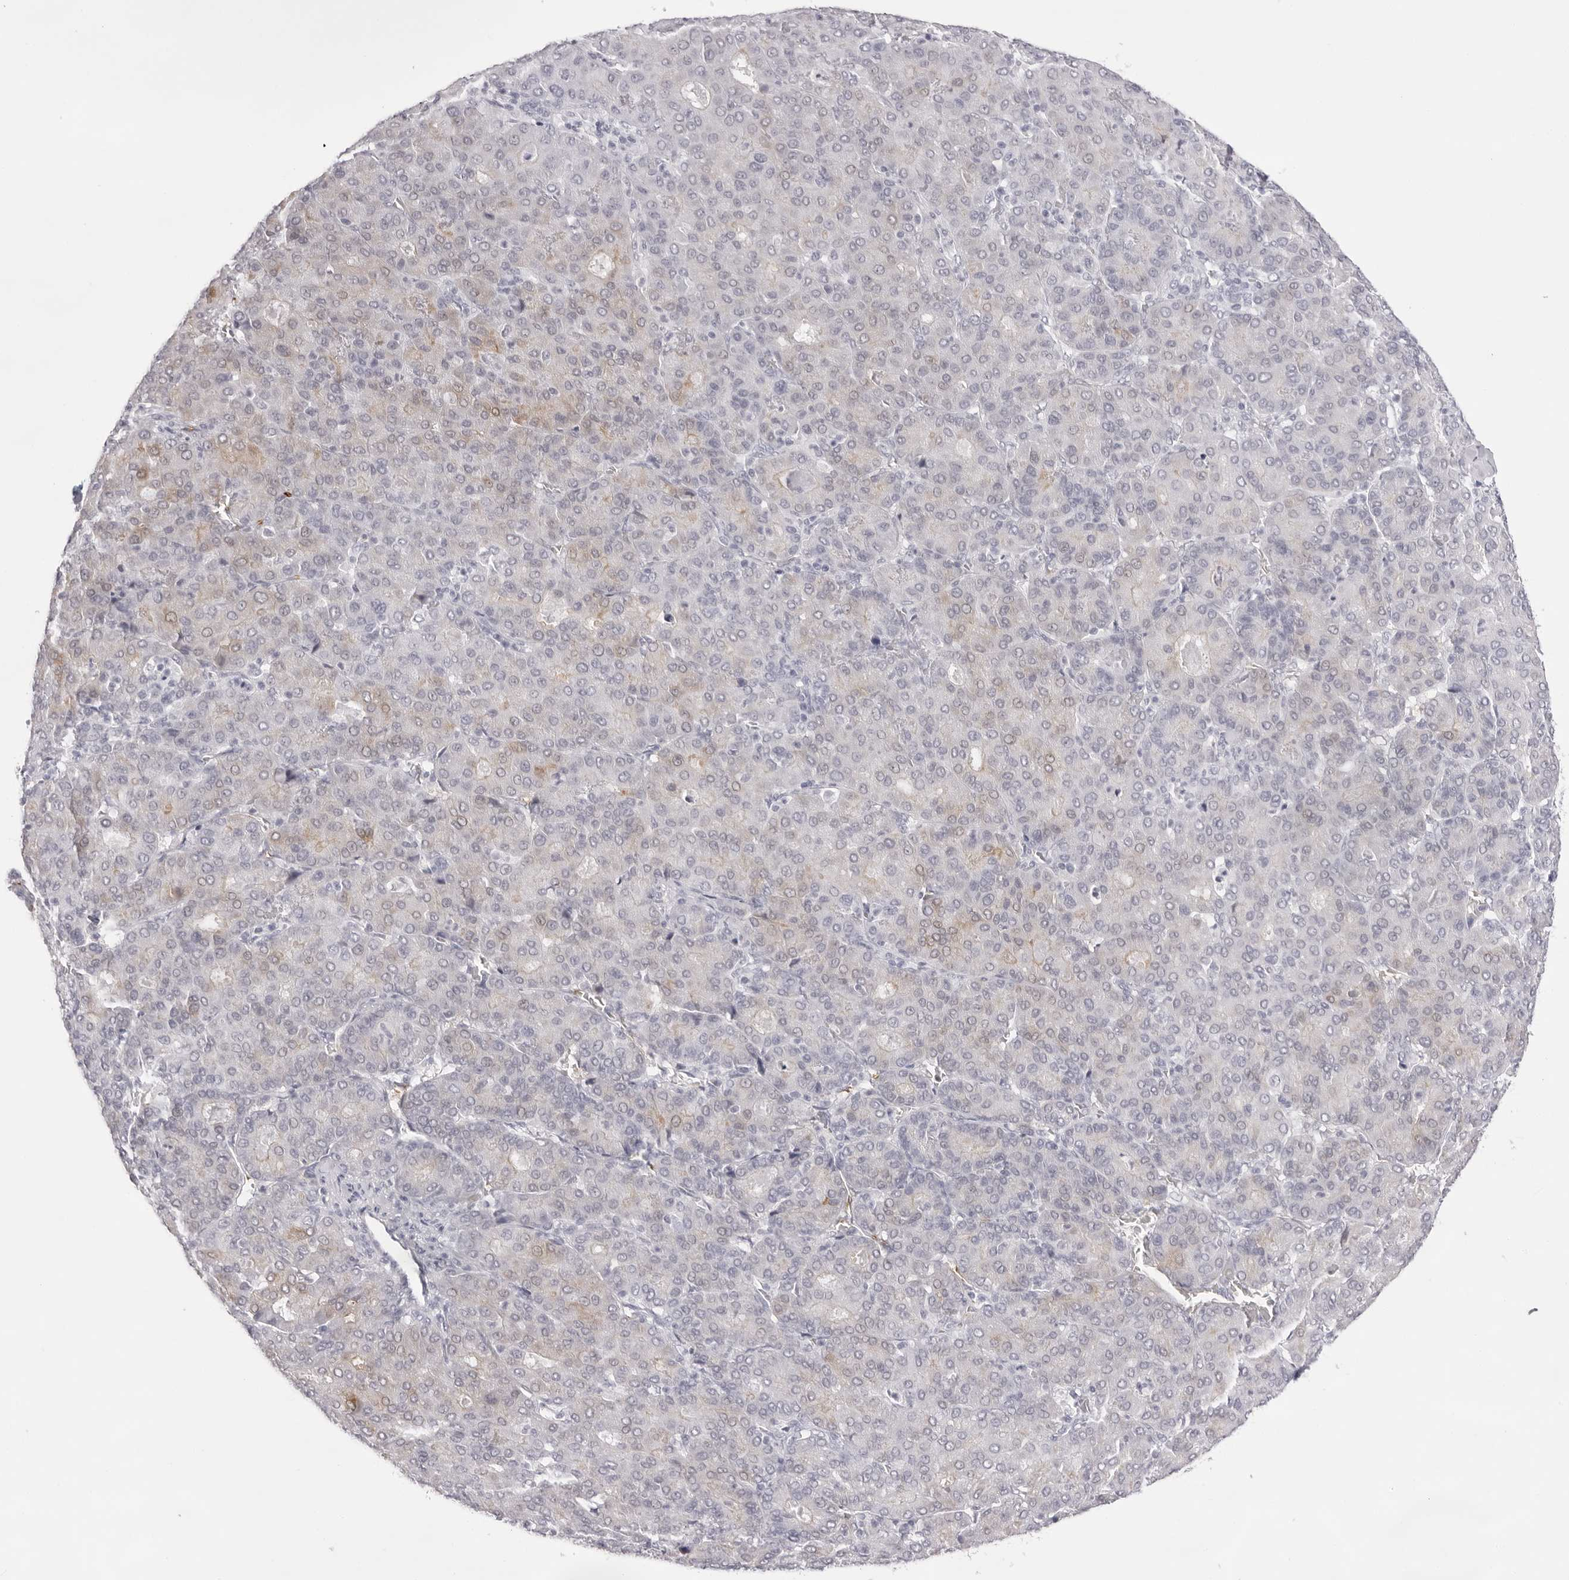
{"staining": {"intensity": "weak", "quantity": "<25%", "location": "cytoplasmic/membranous"}, "tissue": "liver cancer", "cell_type": "Tumor cells", "image_type": "cancer", "snomed": [{"axis": "morphology", "description": "Carcinoma, Hepatocellular, NOS"}, {"axis": "topography", "description": "Liver"}], "caption": "Immunohistochemical staining of human hepatocellular carcinoma (liver) exhibits no significant expression in tumor cells.", "gene": "SPTA1", "patient": {"sex": "male", "age": 65}}